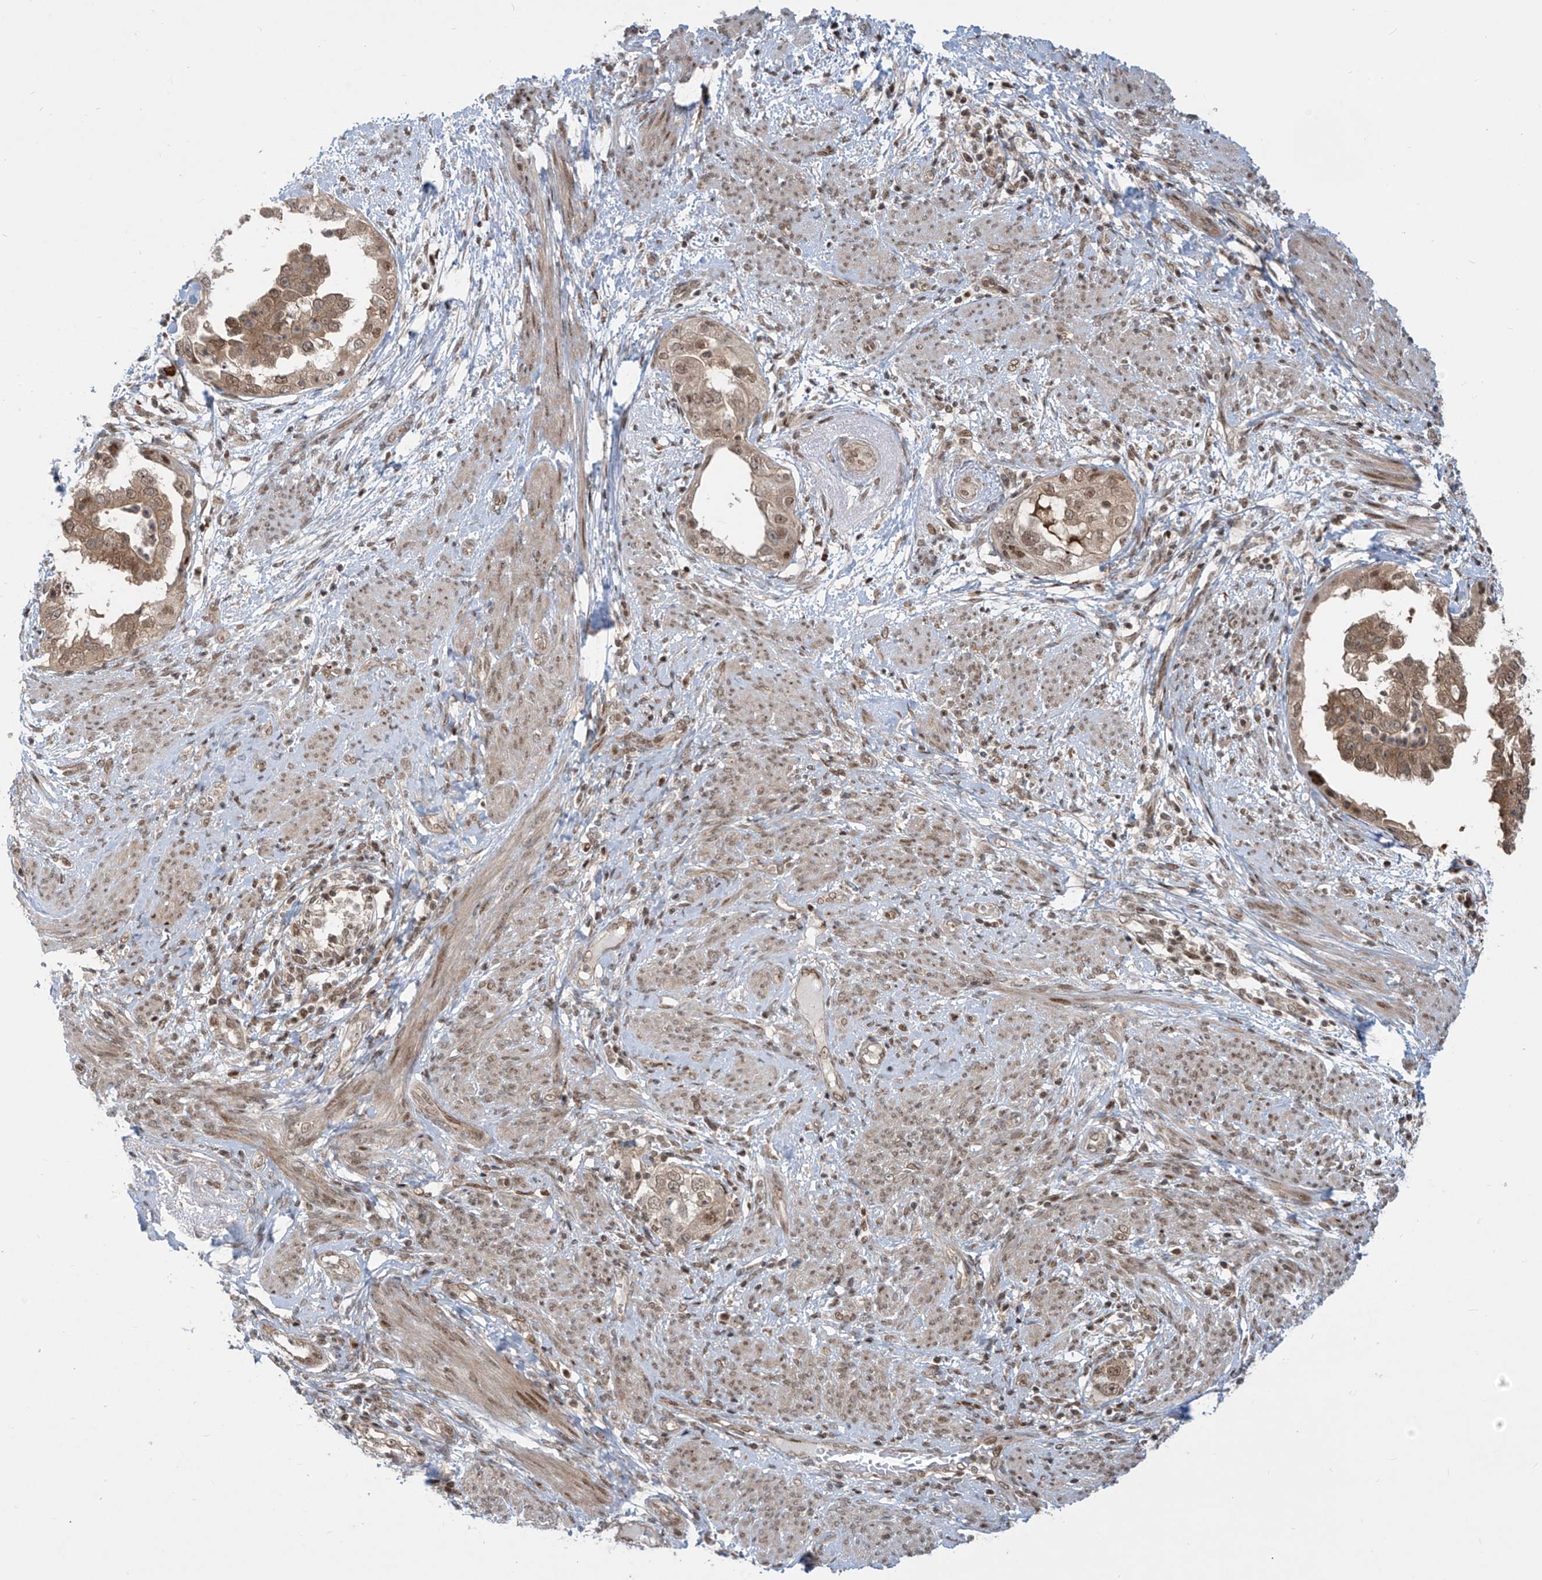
{"staining": {"intensity": "moderate", "quantity": ">75%", "location": "cytoplasmic/membranous,nuclear"}, "tissue": "endometrial cancer", "cell_type": "Tumor cells", "image_type": "cancer", "snomed": [{"axis": "morphology", "description": "Adenocarcinoma, NOS"}, {"axis": "topography", "description": "Endometrium"}], "caption": "Protein staining of adenocarcinoma (endometrial) tissue demonstrates moderate cytoplasmic/membranous and nuclear staining in about >75% of tumor cells. (DAB IHC with brightfield microscopy, high magnification).", "gene": "LAGE3", "patient": {"sex": "female", "age": 85}}